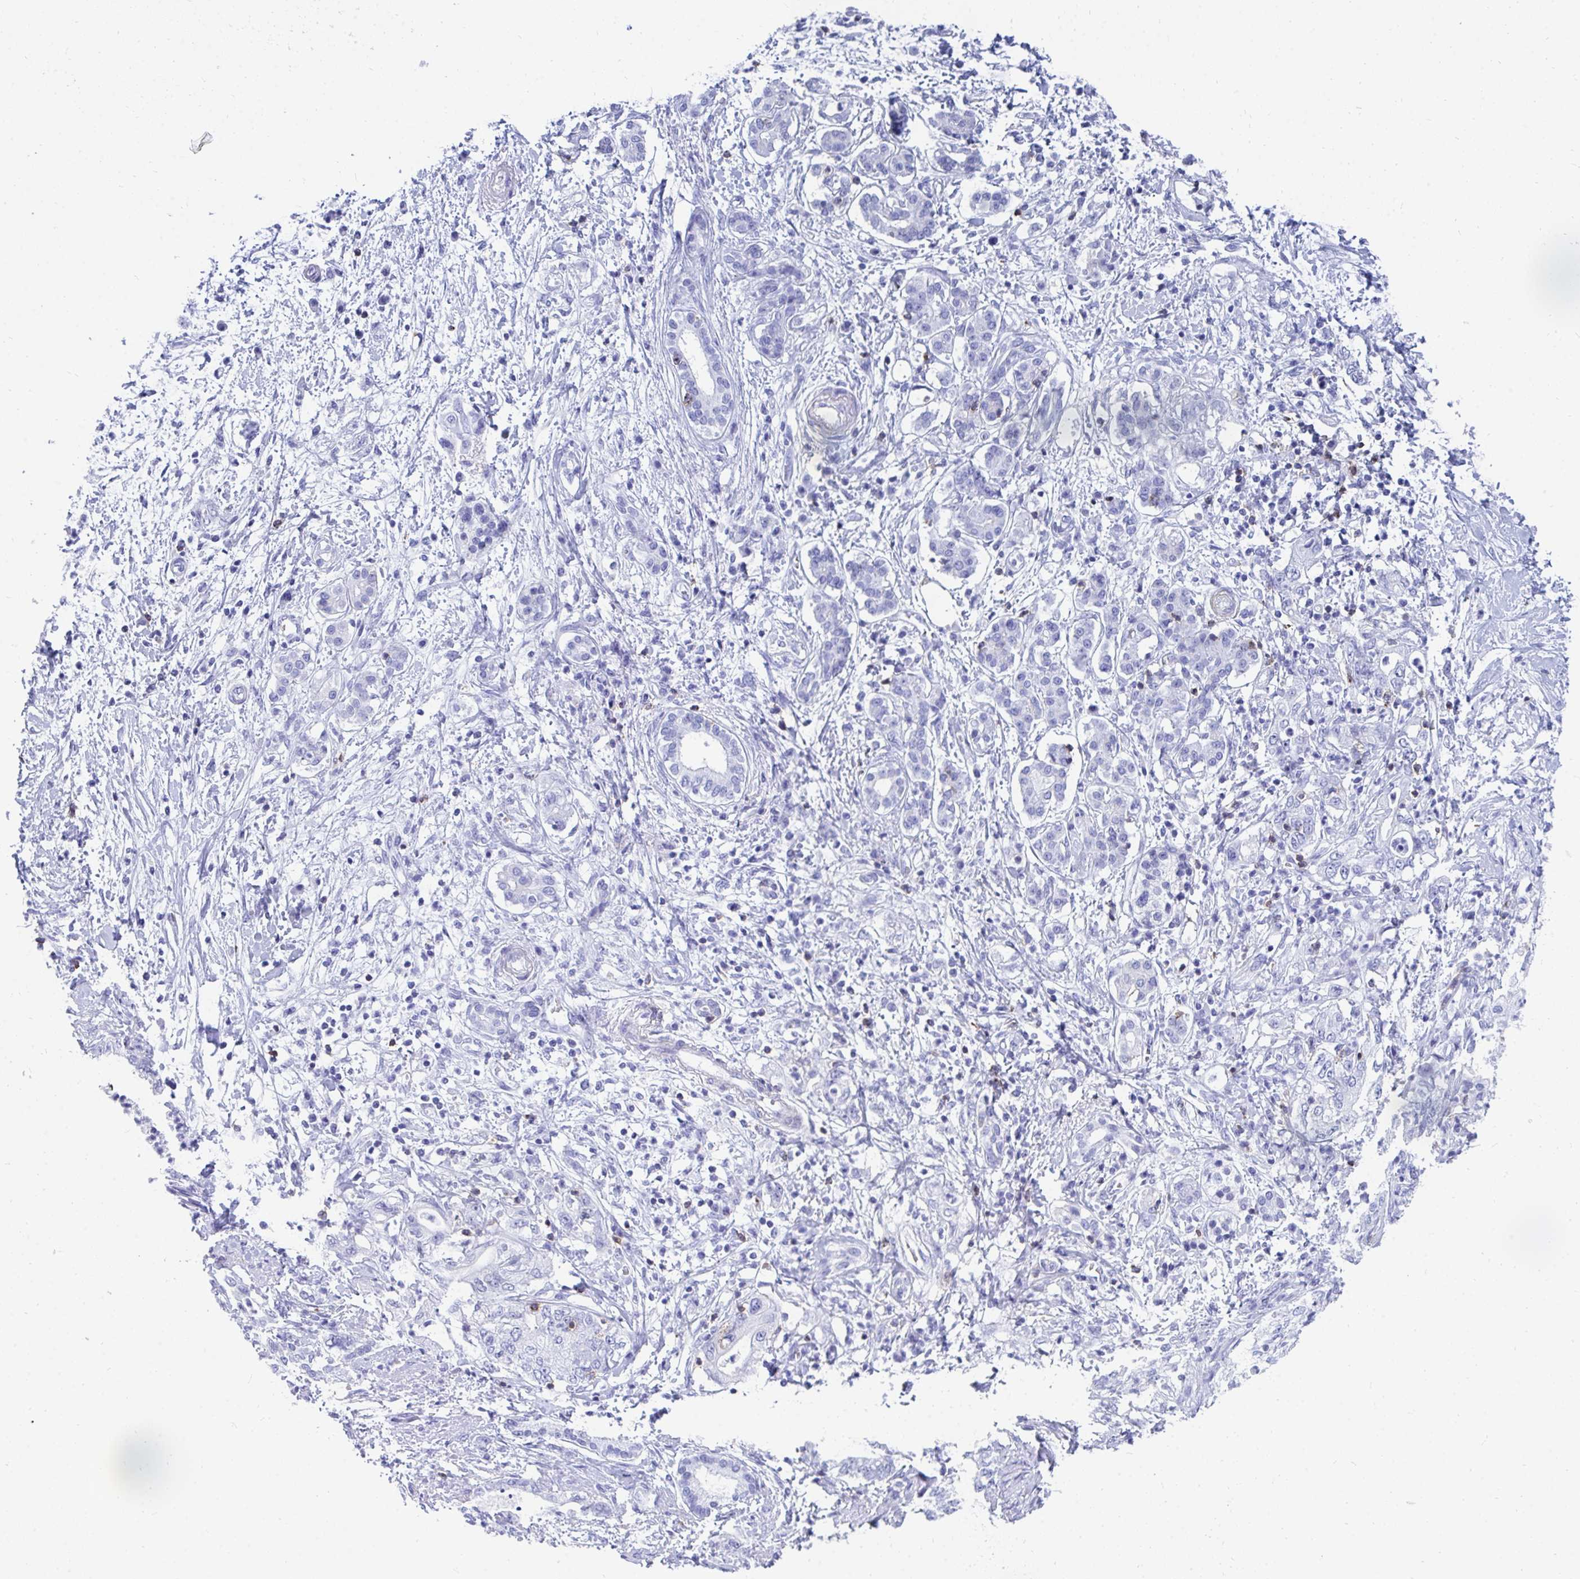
{"staining": {"intensity": "negative", "quantity": "none", "location": "none"}, "tissue": "pancreatic cancer", "cell_type": "Tumor cells", "image_type": "cancer", "snomed": [{"axis": "morphology", "description": "Adenocarcinoma, NOS"}, {"axis": "topography", "description": "Pancreas"}], "caption": "Pancreatic cancer was stained to show a protein in brown. There is no significant staining in tumor cells.", "gene": "CD7", "patient": {"sex": "female", "age": 73}}